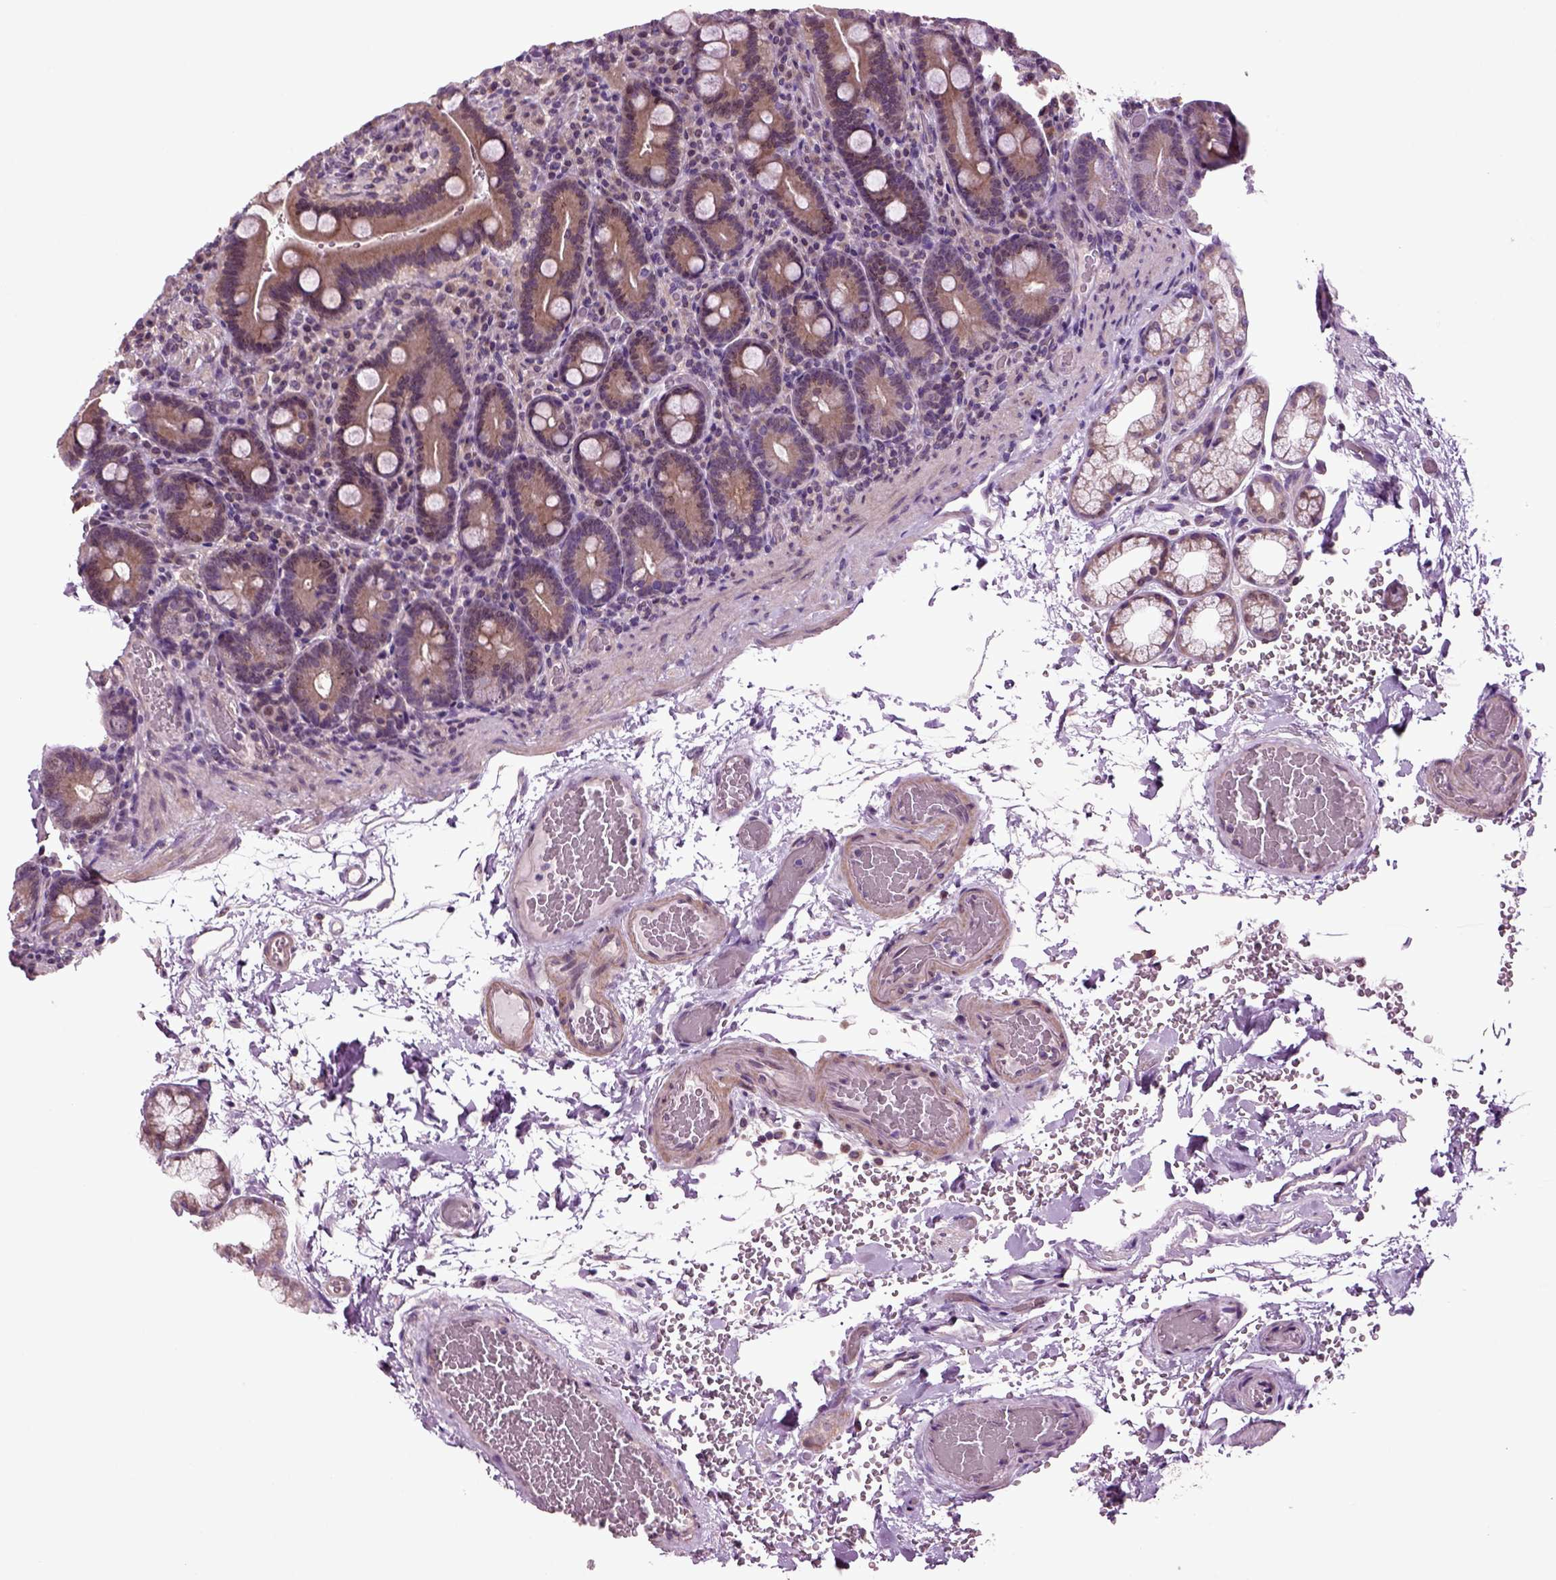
{"staining": {"intensity": "moderate", "quantity": ">75%", "location": "cytoplasmic/membranous"}, "tissue": "duodenum", "cell_type": "Glandular cells", "image_type": "normal", "snomed": [{"axis": "morphology", "description": "Normal tissue, NOS"}, {"axis": "topography", "description": "Duodenum"}], "caption": "This histopathology image shows immunohistochemistry staining of benign duodenum, with medium moderate cytoplasmic/membranous expression in about >75% of glandular cells.", "gene": "HAGHL", "patient": {"sex": "female", "age": 62}}